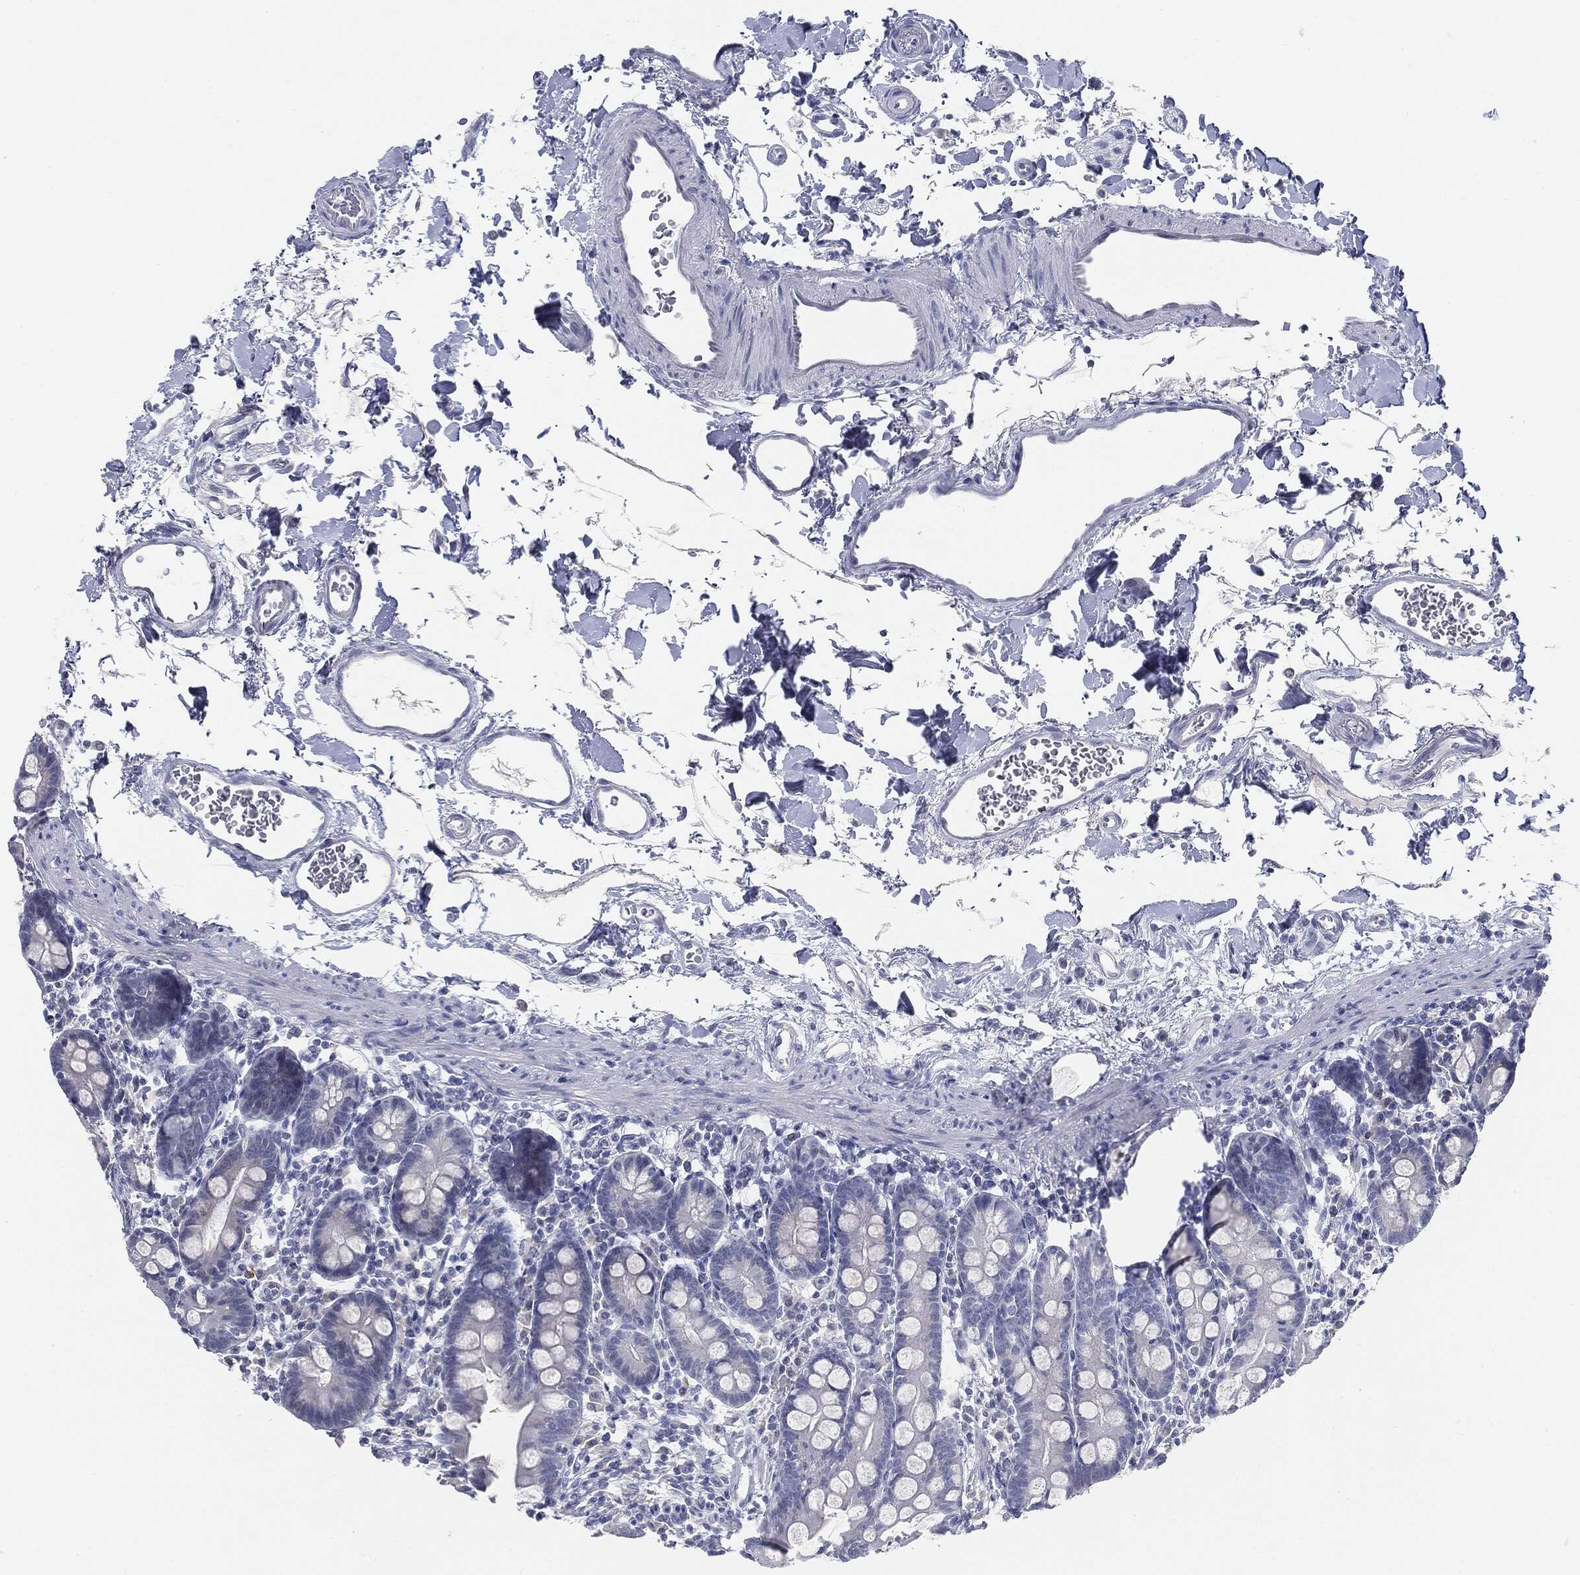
{"staining": {"intensity": "negative", "quantity": "none", "location": "none"}, "tissue": "small intestine", "cell_type": "Glandular cells", "image_type": "normal", "snomed": [{"axis": "morphology", "description": "Normal tissue, NOS"}, {"axis": "topography", "description": "Small intestine"}], "caption": "IHC photomicrograph of benign small intestine: human small intestine stained with DAB (3,3'-diaminobenzidine) reveals no significant protein positivity in glandular cells. (DAB IHC with hematoxylin counter stain).", "gene": "CGB1", "patient": {"sex": "female", "age": 44}}